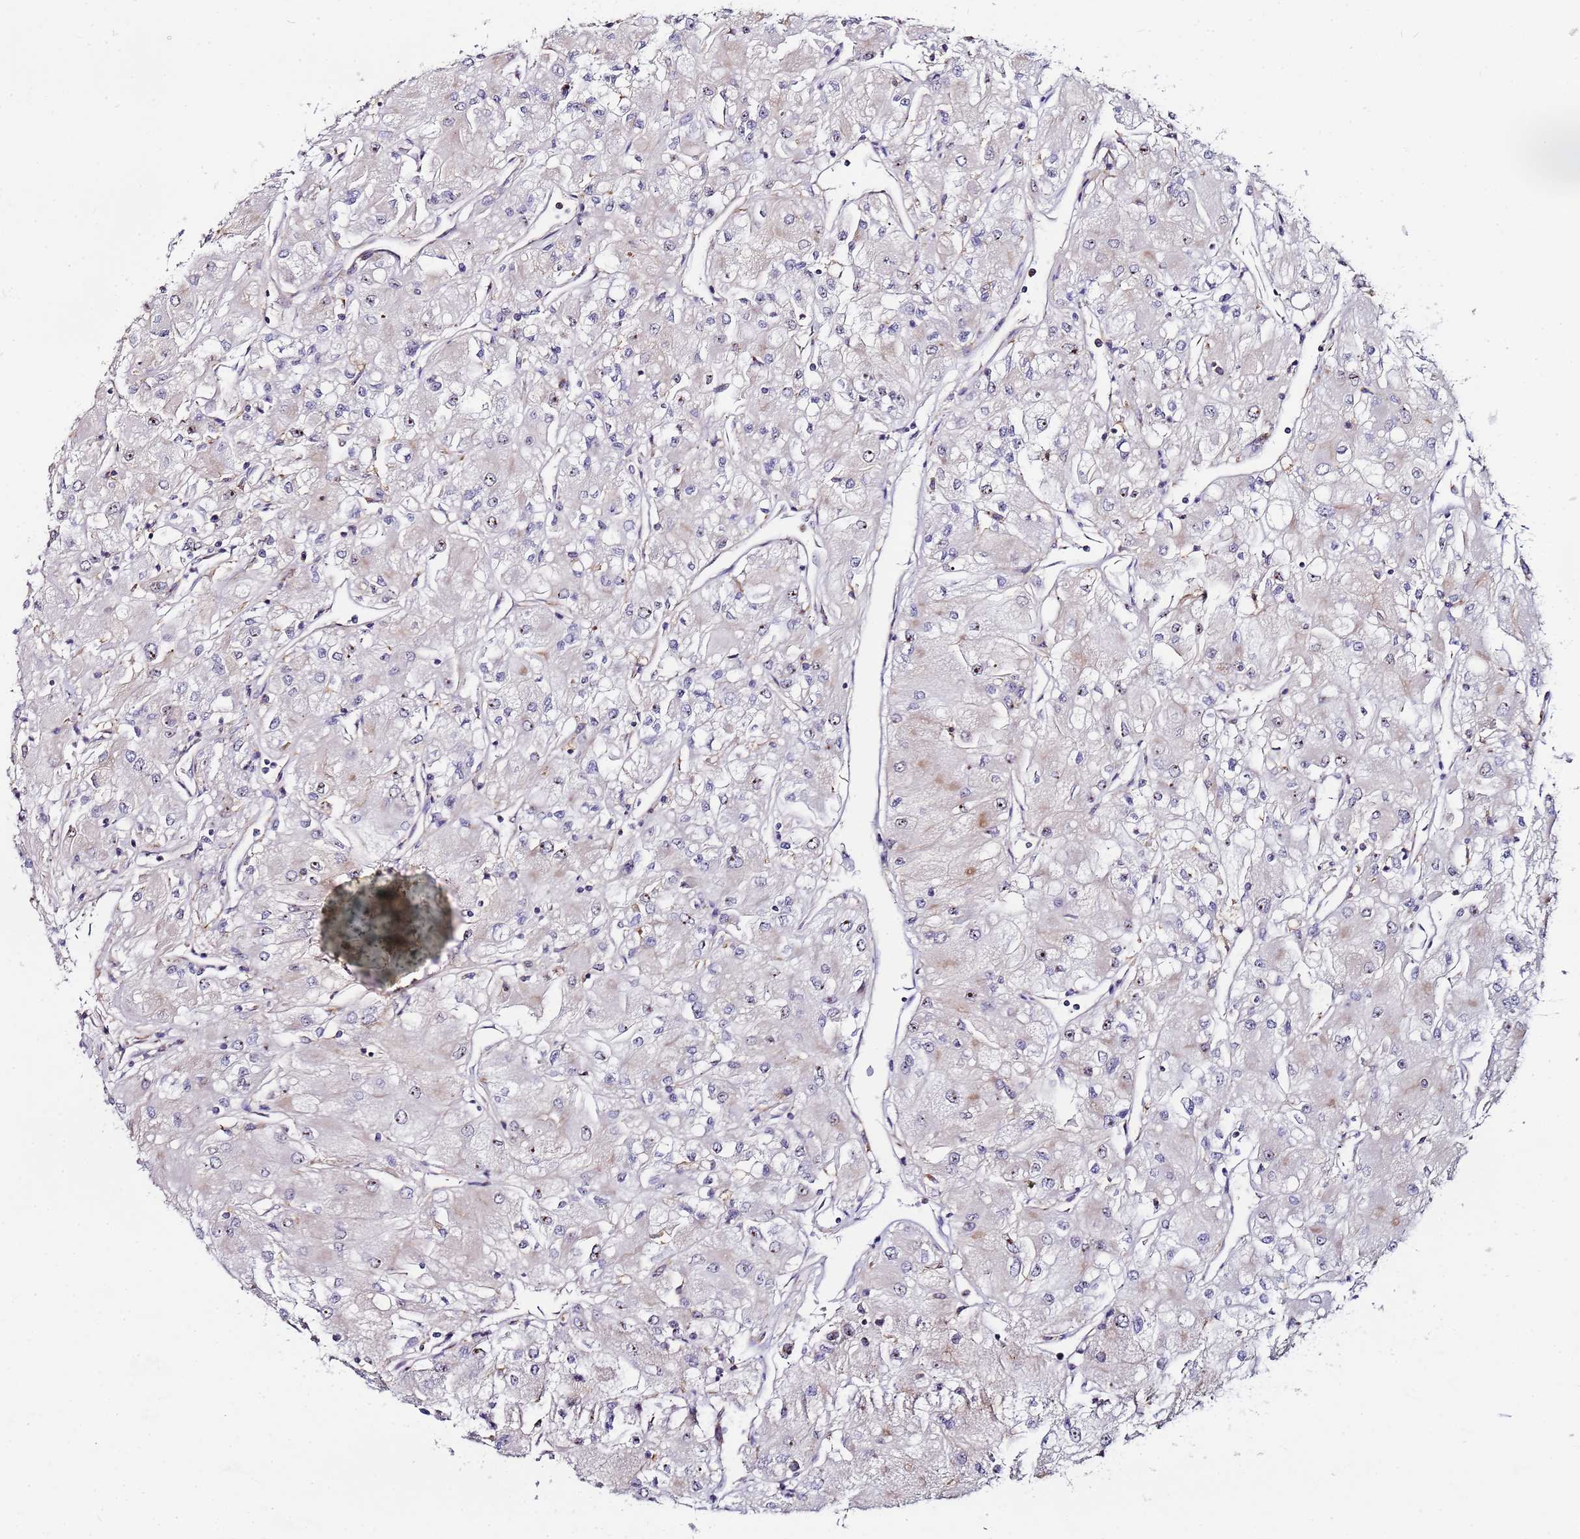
{"staining": {"intensity": "moderate", "quantity": "<25%", "location": "nuclear"}, "tissue": "renal cancer", "cell_type": "Tumor cells", "image_type": "cancer", "snomed": [{"axis": "morphology", "description": "Adenocarcinoma, NOS"}, {"axis": "topography", "description": "Kidney"}], "caption": "Immunohistochemistry (DAB (3,3'-diaminobenzidine)) staining of renal cancer (adenocarcinoma) reveals moderate nuclear protein staining in approximately <25% of tumor cells.", "gene": "KRI1", "patient": {"sex": "male", "age": 80}}